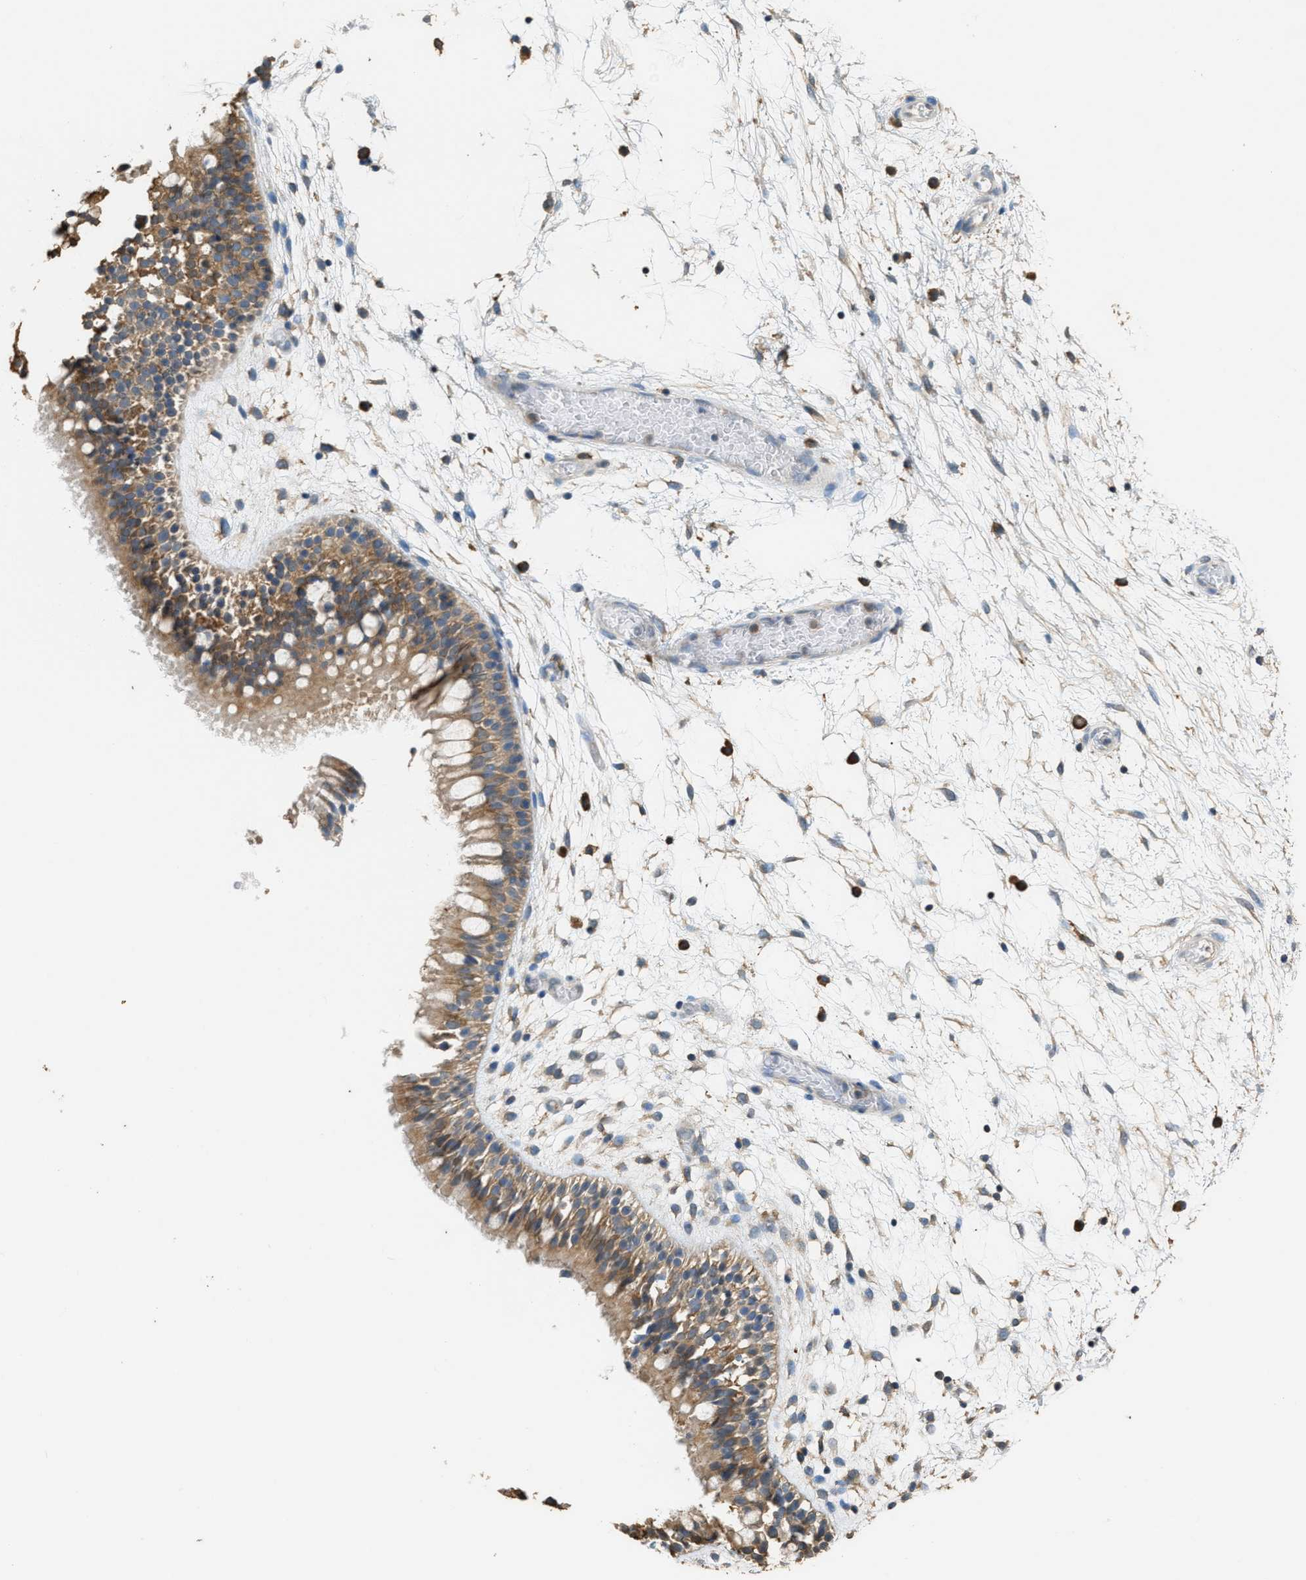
{"staining": {"intensity": "moderate", "quantity": ">75%", "location": "cytoplasmic/membranous"}, "tissue": "nasopharynx", "cell_type": "Respiratory epithelial cells", "image_type": "normal", "snomed": [{"axis": "morphology", "description": "Normal tissue, NOS"}, {"axis": "morphology", "description": "Inflammation, NOS"}, {"axis": "topography", "description": "Nasopharynx"}], "caption": "This histopathology image demonstrates unremarkable nasopharynx stained with IHC to label a protein in brown. The cytoplasmic/membranous of respiratory epithelial cells show moderate positivity for the protein. Nuclei are counter-stained blue.", "gene": "GCN1", "patient": {"sex": "male", "age": 48}}